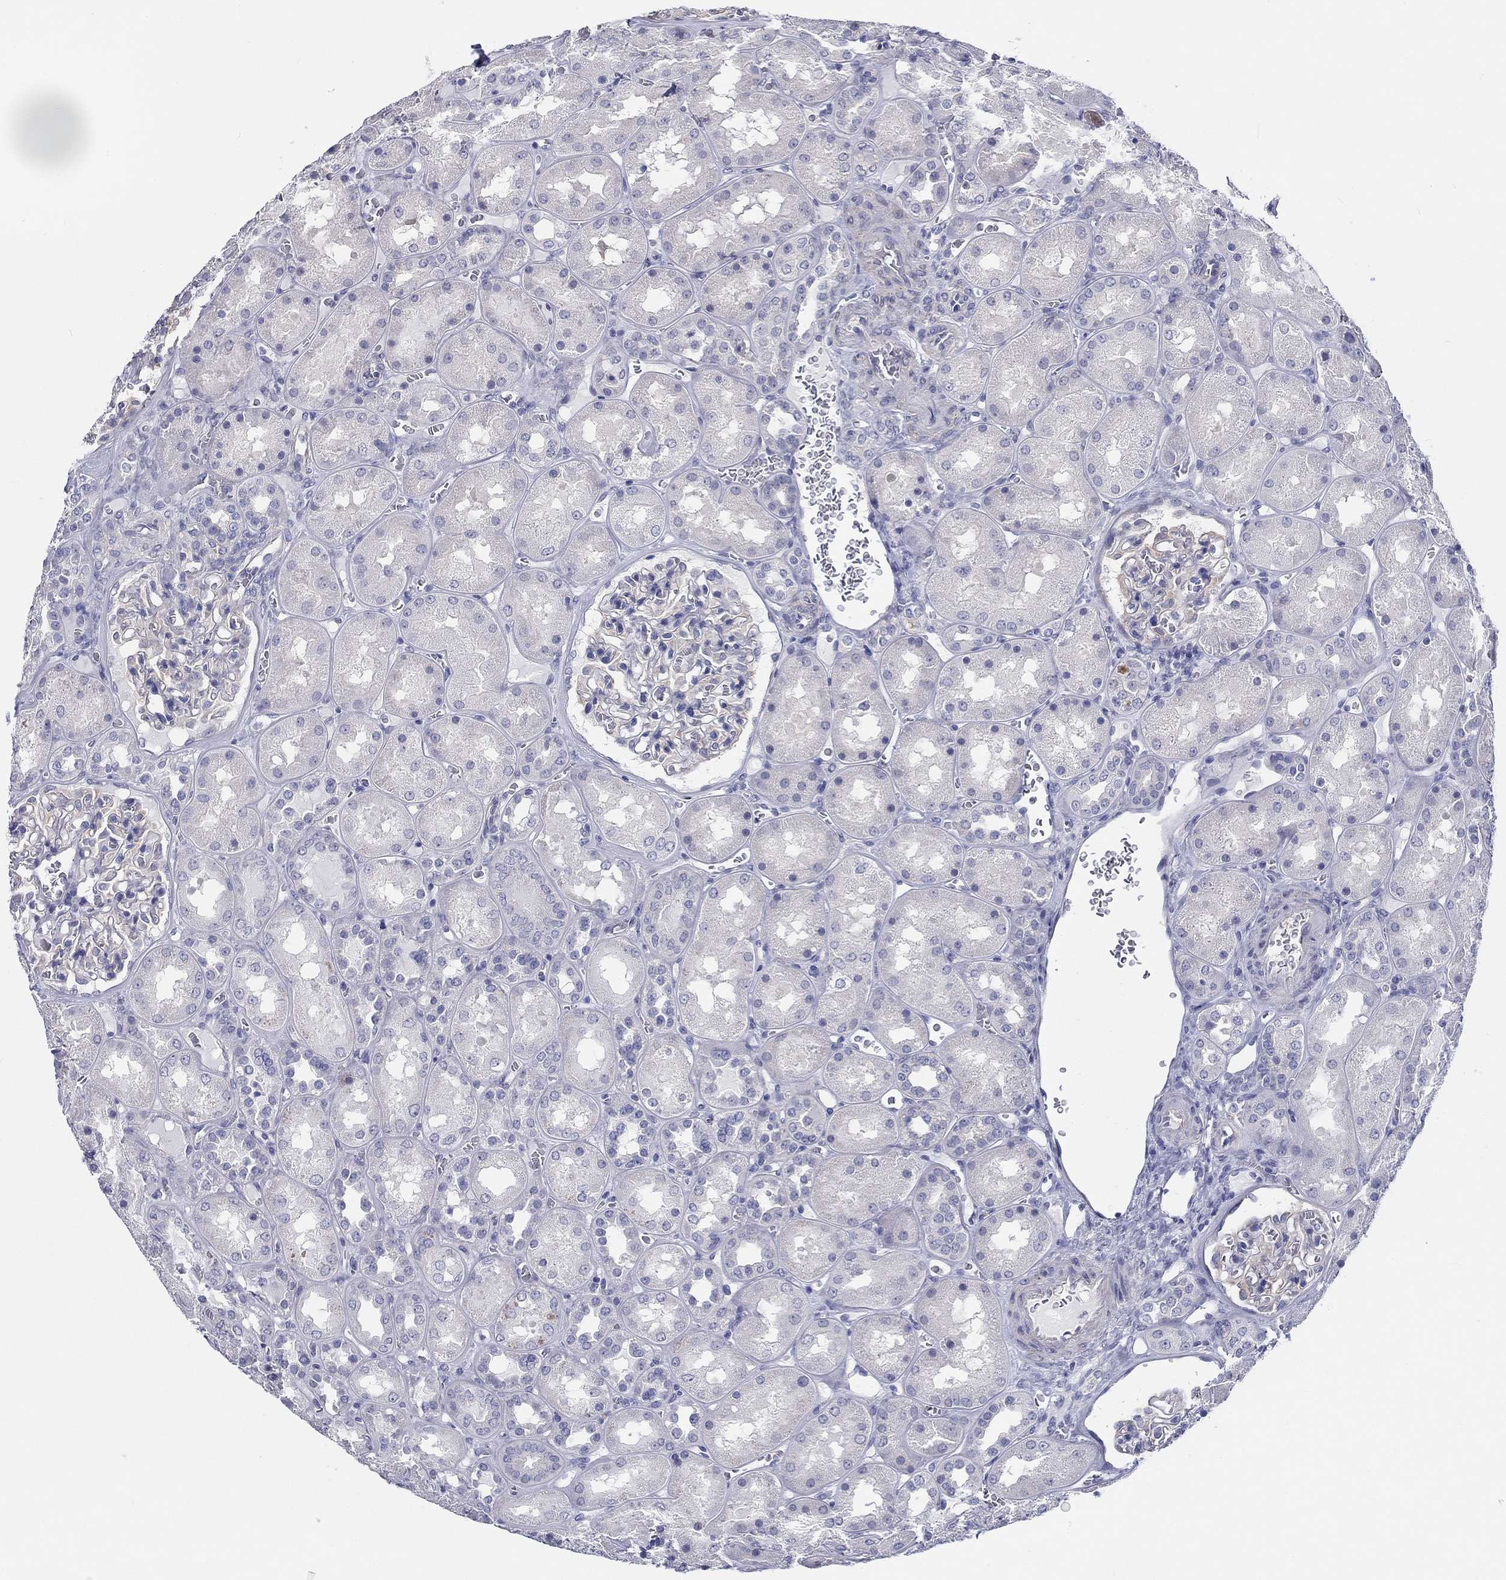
{"staining": {"intensity": "negative", "quantity": "none", "location": "none"}, "tissue": "kidney", "cell_type": "Cells in glomeruli", "image_type": "normal", "snomed": [{"axis": "morphology", "description": "Normal tissue, NOS"}, {"axis": "topography", "description": "Kidney"}], "caption": "This is a image of IHC staining of benign kidney, which shows no positivity in cells in glomeruli.", "gene": "CRYGD", "patient": {"sex": "male", "age": 73}}